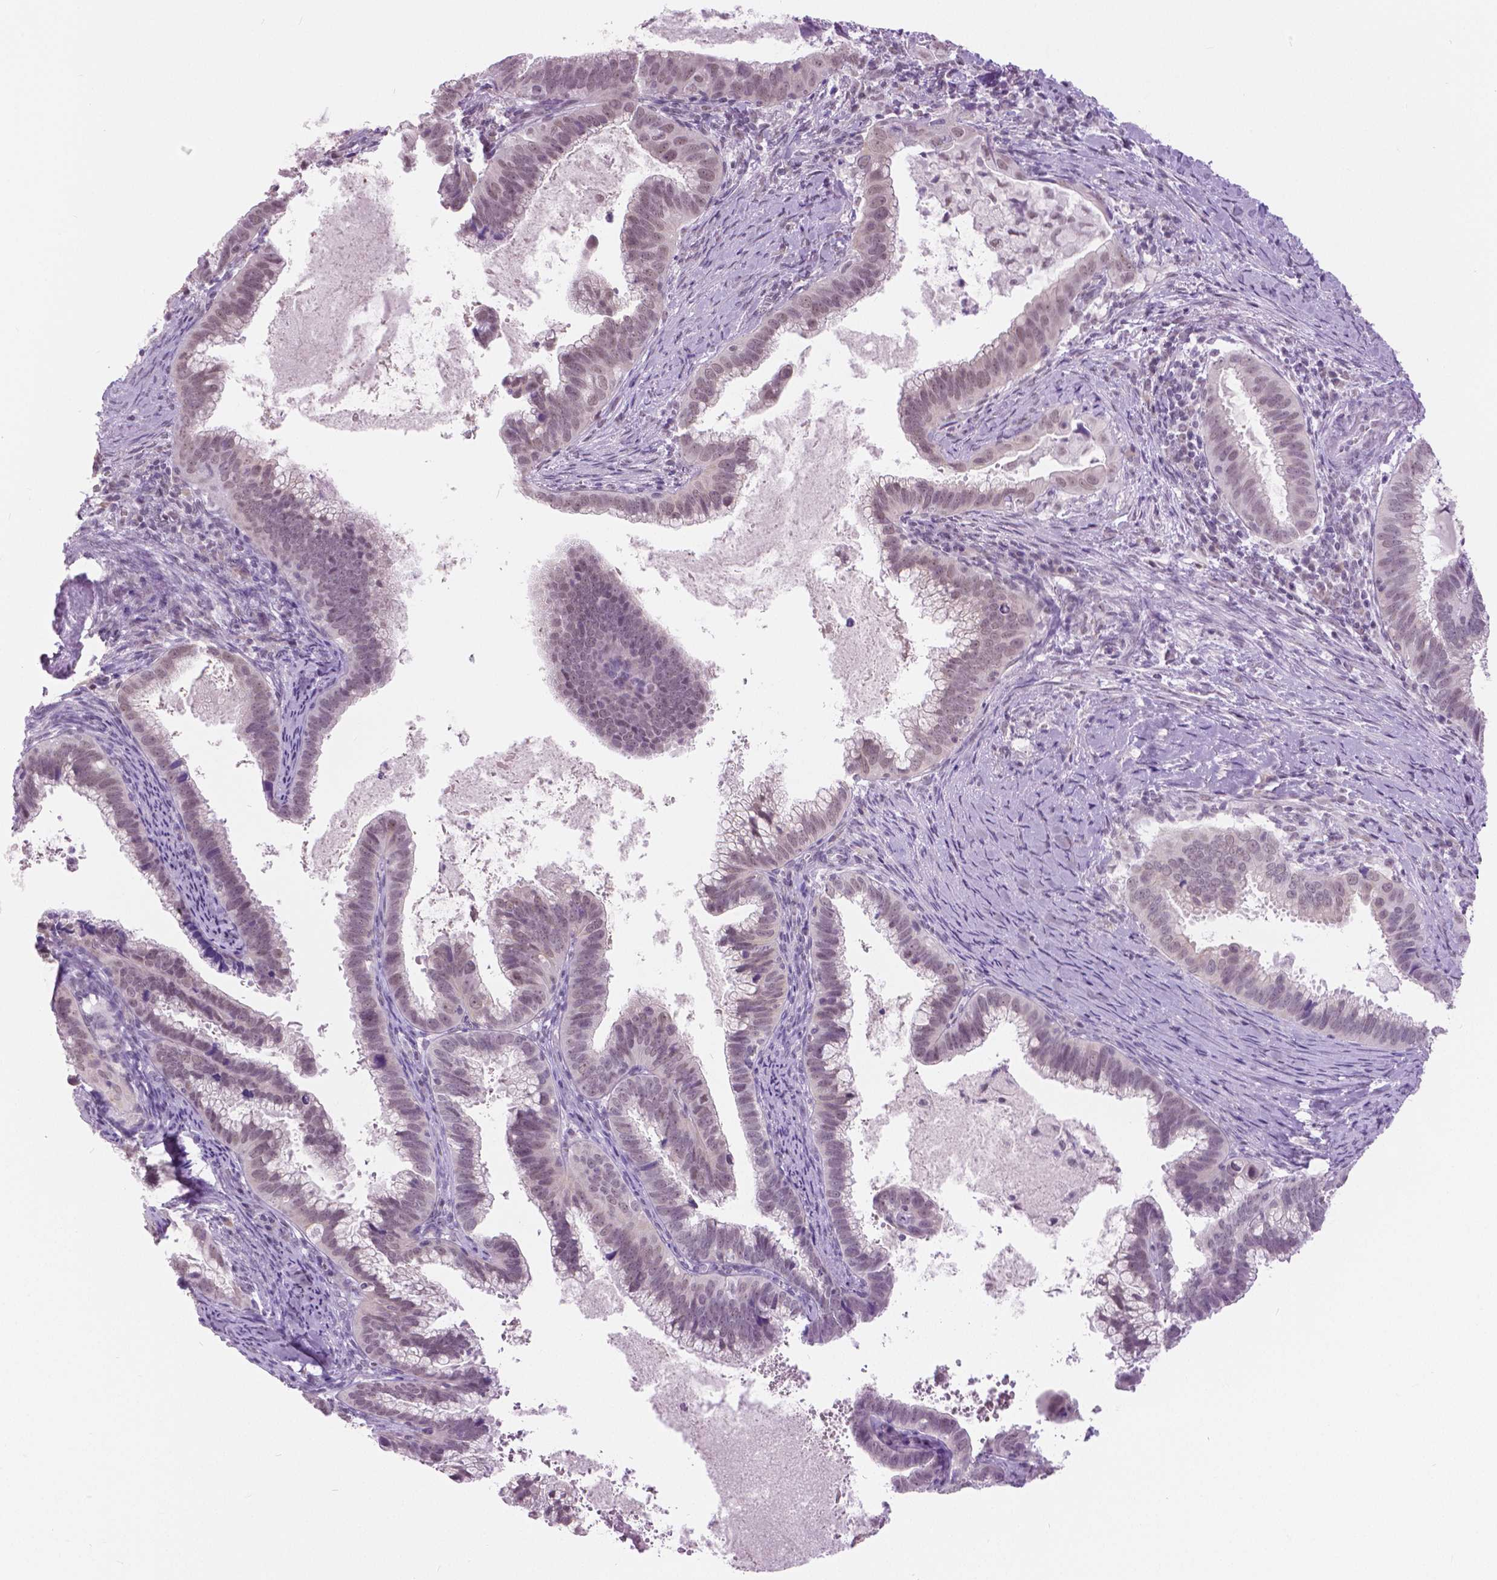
{"staining": {"intensity": "weak", "quantity": "25%-75%", "location": "nuclear"}, "tissue": "cervical cancer", "cell_type": "Tumor cells", "image_type": "cancer", "snomed": [{"axis": "morphology", "description": "Adenocarcinoma, NOS"}, {"axis": "topography", "description": "Cervix"}], "caption": "Weak nuclear protein staining is identified in about 25%-75% of tumor cells in adenocarcinoma (cervical).", "gene": "MYOM1", "patient": {"sex": "female", "age": 61}}